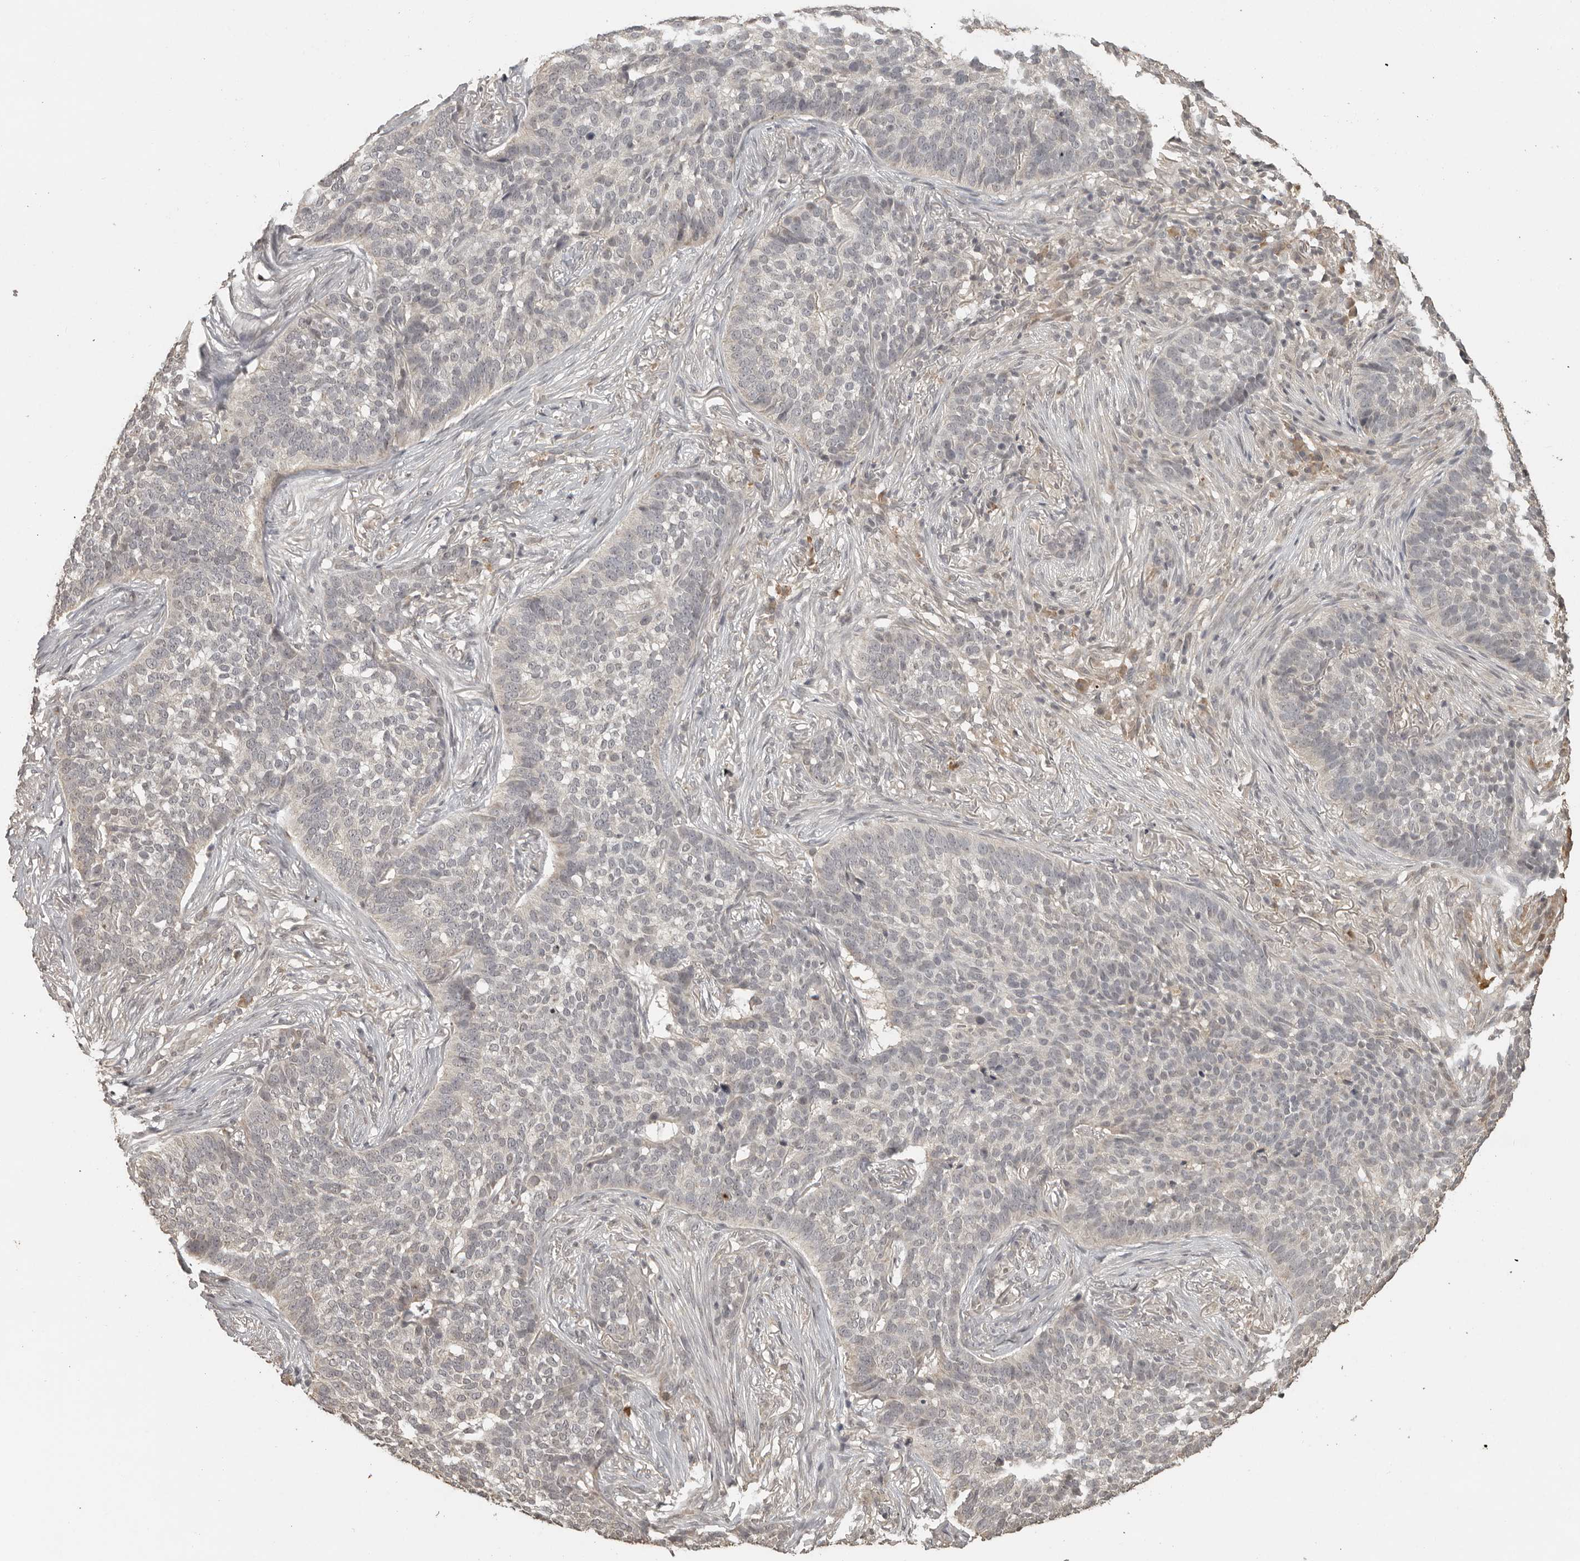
{"staining": {"intensity": "negative", "quantity": "none", "location": "none"}, "tissue": "skin cancer", "cell_type": "Tumor cells", "image_type": "cancer", "snomed": [{"axis": "morphology", "description": "Basal cell carcinoma"}, {"axis": "topography", "description": "Skin"}], "caption": "Immunohistochemistry micrograph of neoplastic tissue: human skin basal cell carcinoma stained with DAB displays no significant protein positivity in tumor cells. The staining was performed using DAB (3,3'-diaminobenzidine) to visualize the protein expression in brown, while the nuclei were stained in blue with hematoxylin (Magnification: 20x).", "gene": "CTF1", "patient": {"sex": "male", "age": 85}}